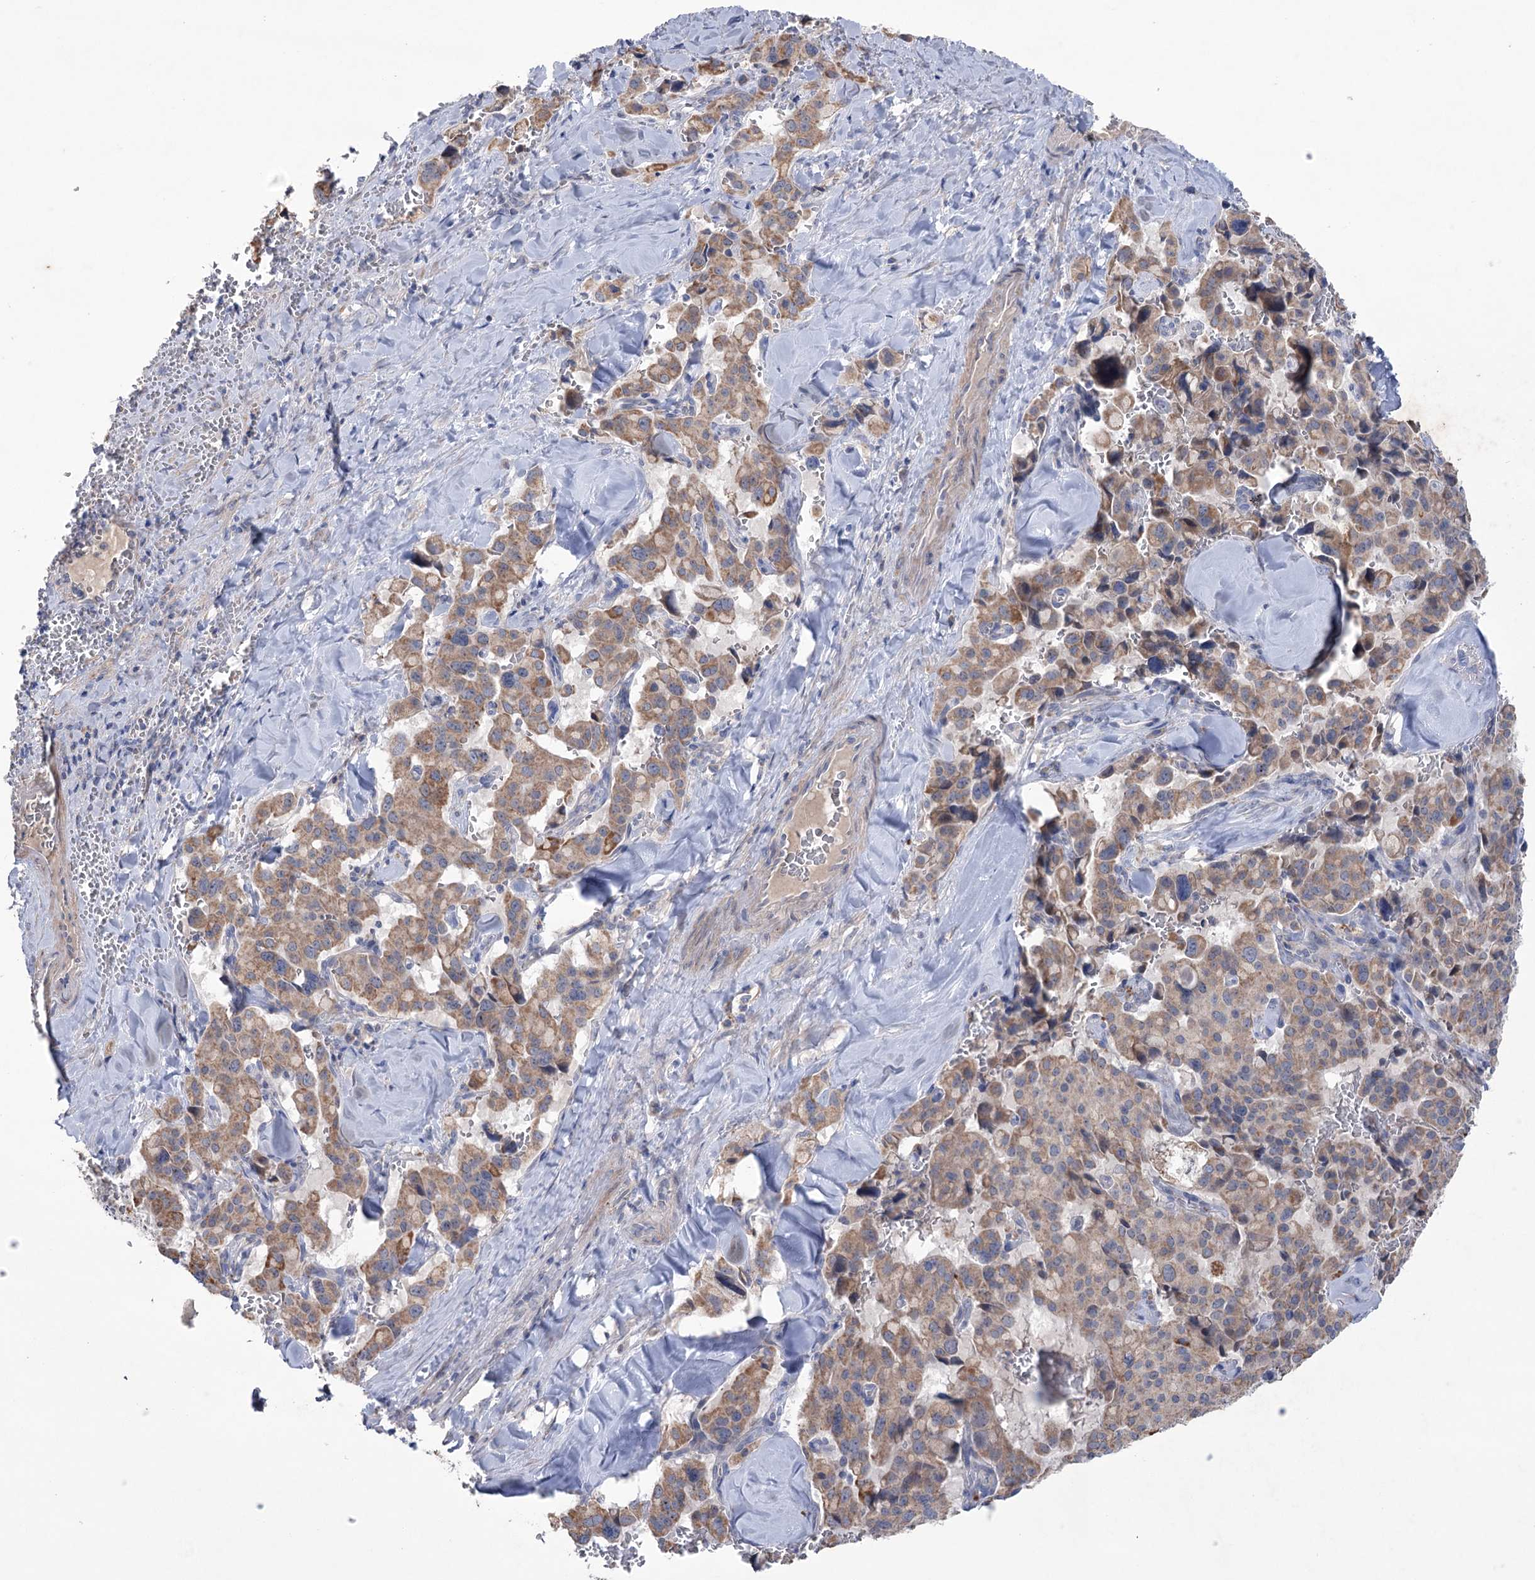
{"staining": {"intensity": "moderate", "quantity": ">75%", "location": "cytoplasmic/membranous"}, "tissue": "pancreatic cancer", "cell_type": "Tumor cells", "image_type": "cancer", "snomed": [{"axis": "morphology", "description": "Adenocarcinoma, NOS"}, {"axis": "topography", "description": "Pancreas"}], "caption": "Immunohistochemistry image of neoplastic tissue: human pancreatic cancer (adenocarcinoma) stained using immunohistochemistry (IHC) exhibits medium levels of moderate protein expression localized specifically in the cytoplasmic/membranous of tumor cells, appearing as a cytoplasmic/membranous brown color.", "gene": "MTCH2", "patient": {"sex": "male", "age": 65}}